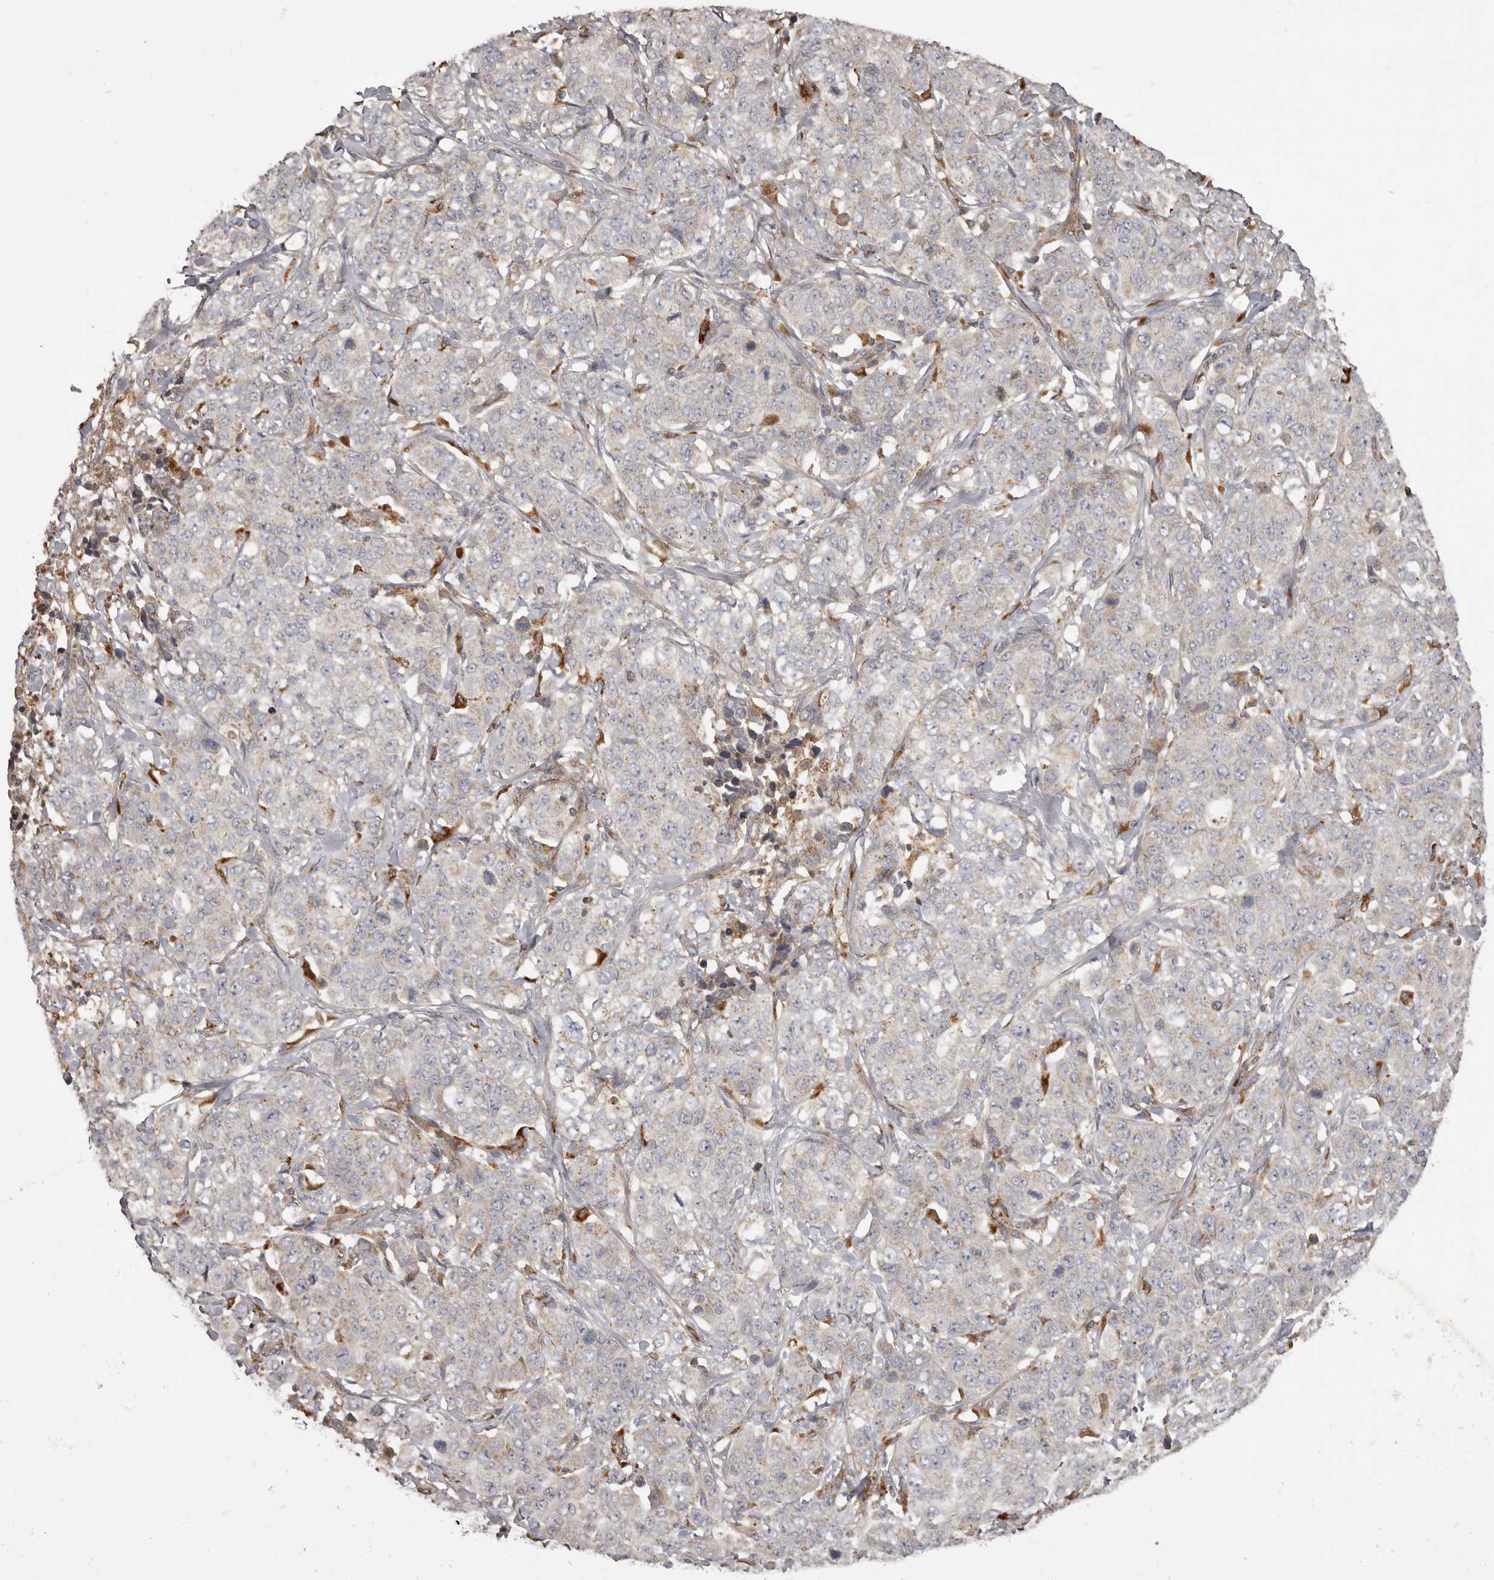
{"staining": {"intensity": "negative", "quantity": "none", "location": "none"}, "tissue": "stomach cancer", "cell_type": "Tumor cells", "image_type": "cancer", "snomed": [{"axis": "morphology", "description": "Adenocarcinoma, NOS"}, {"axis": "topography", "description": "Stomach"}], "caption": "Immunohistochemistry (IHC) micrograph of neoplastic tissue: adenocarcinoma (stomach) stained with DAB (3,3'-diaminobenzidine) demonstrates no significant protein expression in tumor cells.", "gene": "ADCY2", "patient": {"sex": "male", "age": 48}}